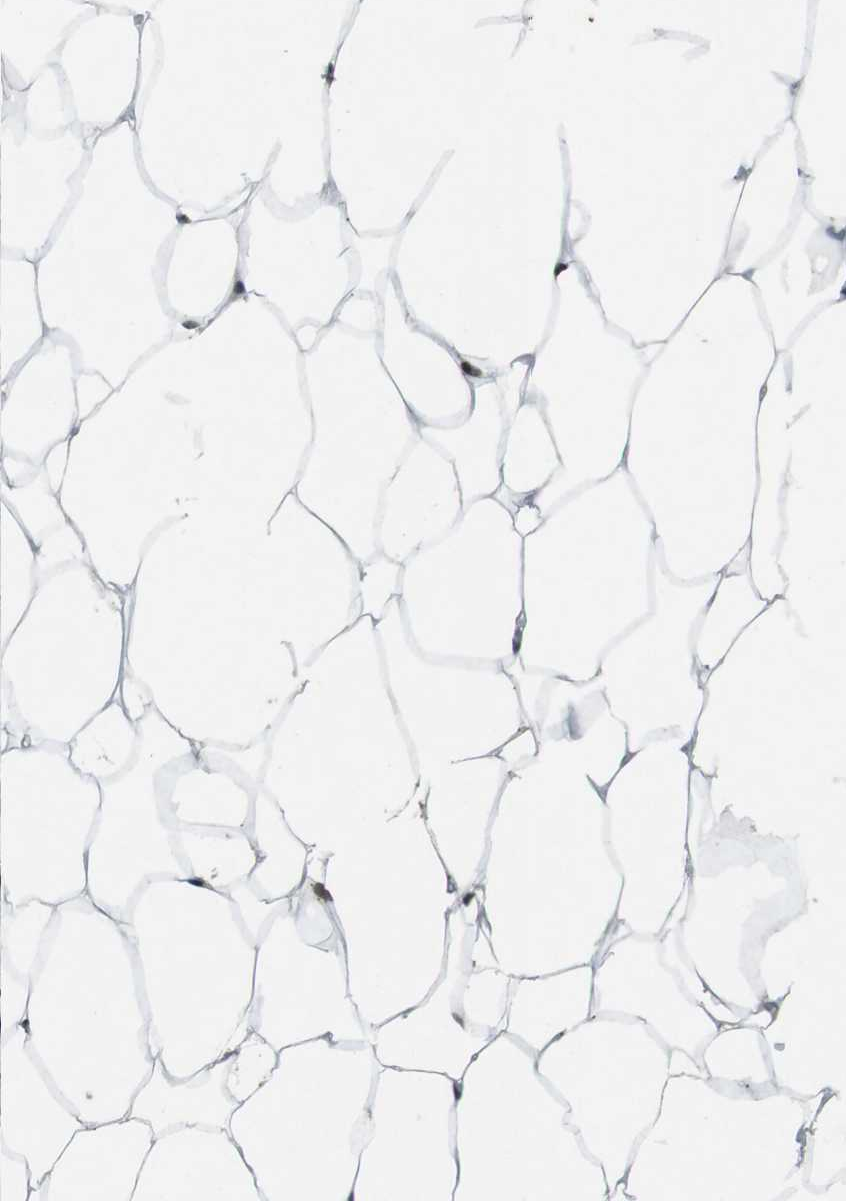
{"staining": {"intensity": "moderate", "quantity": "<25%", "location": "cytoplasmic/membranous,nuclear"}, "tissue": "adipose tissue", "cell_type": "Adipocytes", "image_type": "normal", "snomed": [{"axis": "morphology", "description": "Normal tissue, NOS"}, {"axis": "topography", "description": "Breast"}, {"axis": "topography", "description": "Adipose tissue"}], "caption": "Protein staining of normal adipose tissue demonstrates moderate cytoplasmic/membranous,nuclear staining in about <25% of adipocytes. (IHC, brightfield microscopy, high magnification).", "gene": "USP7", "patient": {"sex": "female", "age": 25}}